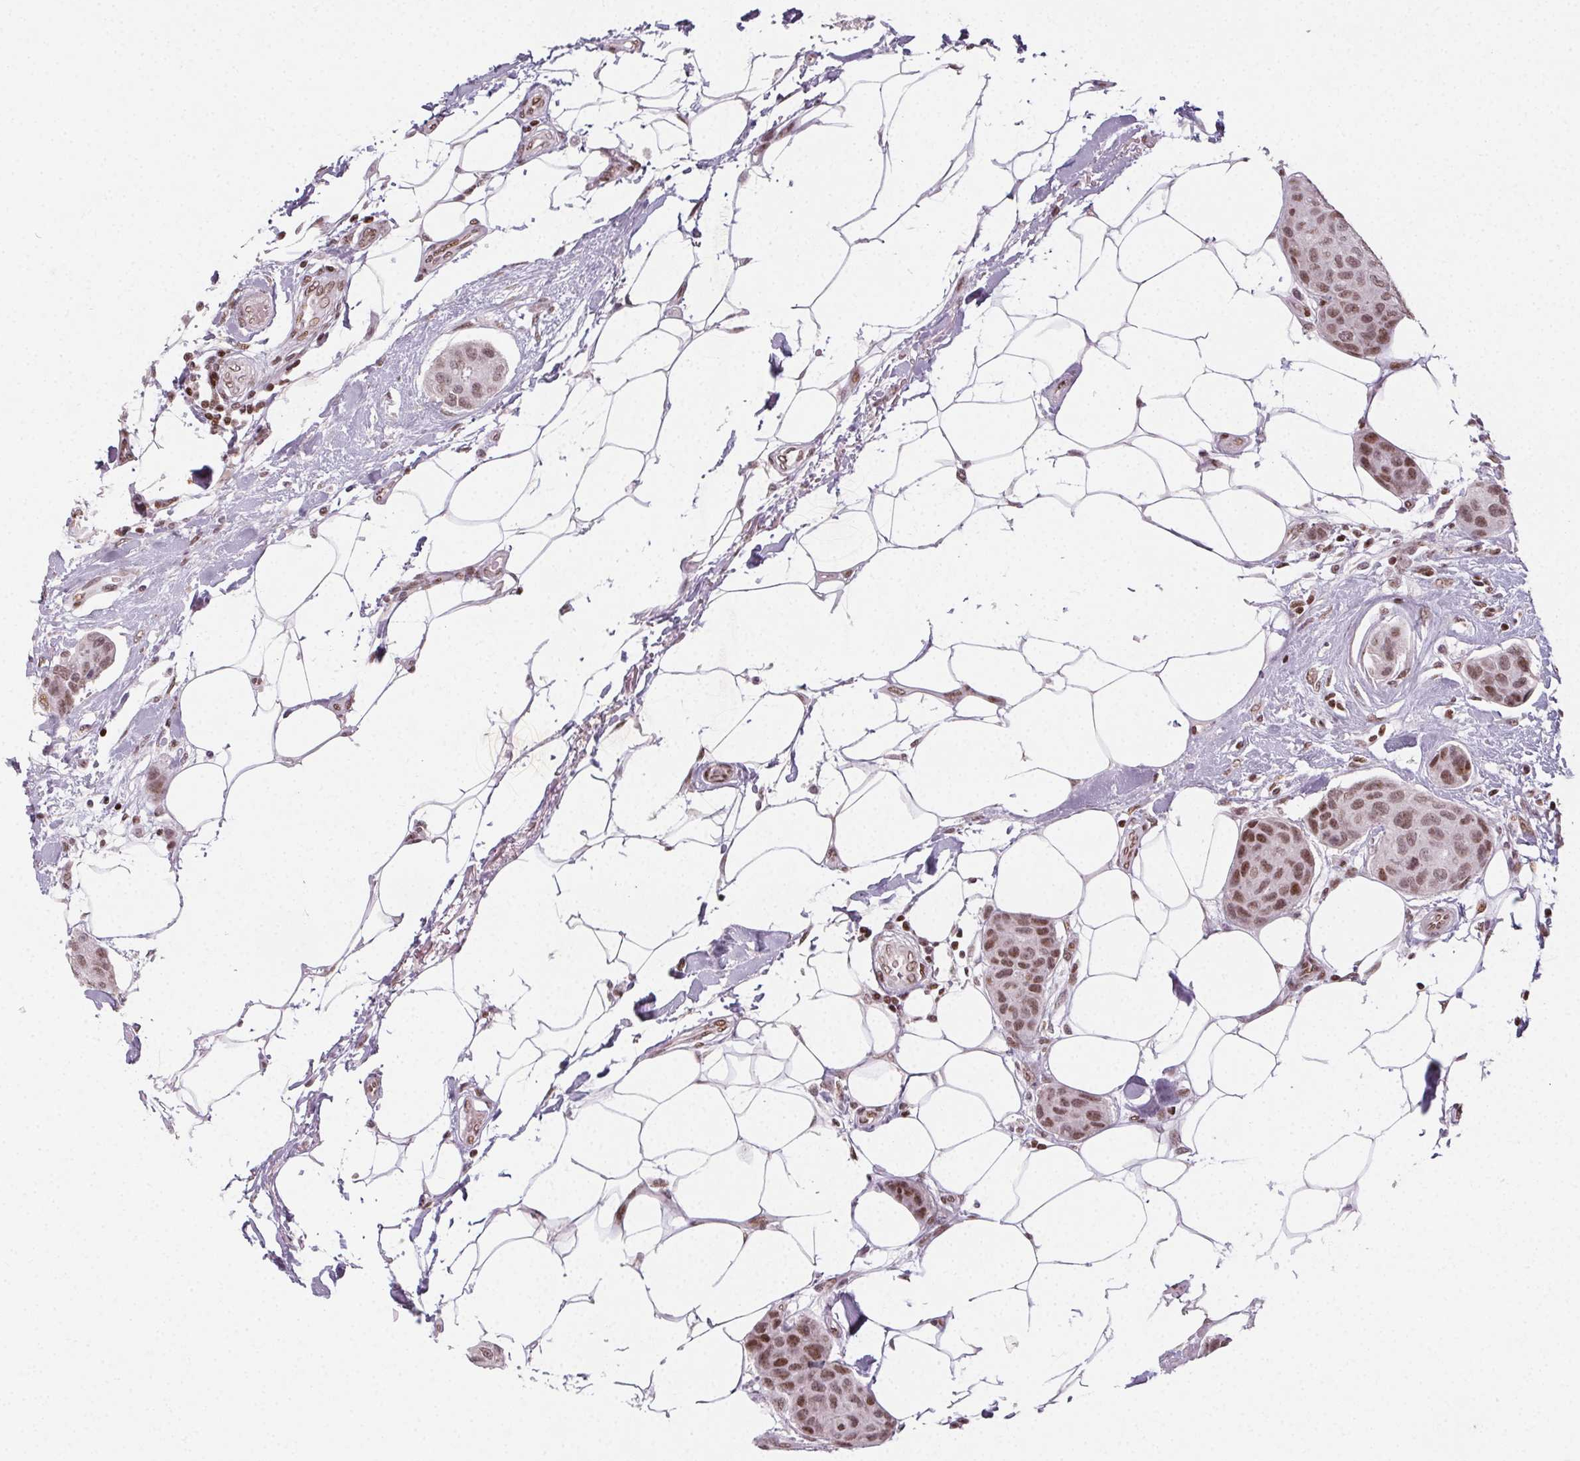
{"staining": {"intensity": "moderate", "quantity": ">75%", "location": "nuclear"}, "tissue": "breast cancer", "cell_type": "Tumor cells", "image_type": "cancer", "snomed": [{"axis": "morphology", "description": "Duct carcinoma"}, {"axis": "topography", "description": "Breast"}, {"axis": "topography", "description": "Lymph node"}], "caption": "Tumor cells exhibit medium levels of moderate nuclear expression in about >75% of cells in human invasive ductal carcinoma (breast). (Brightfield microscopy of DAB IHC at high magnification).", "gene": "KMT2A", "patient": {"sex": "female", "age": 80}}